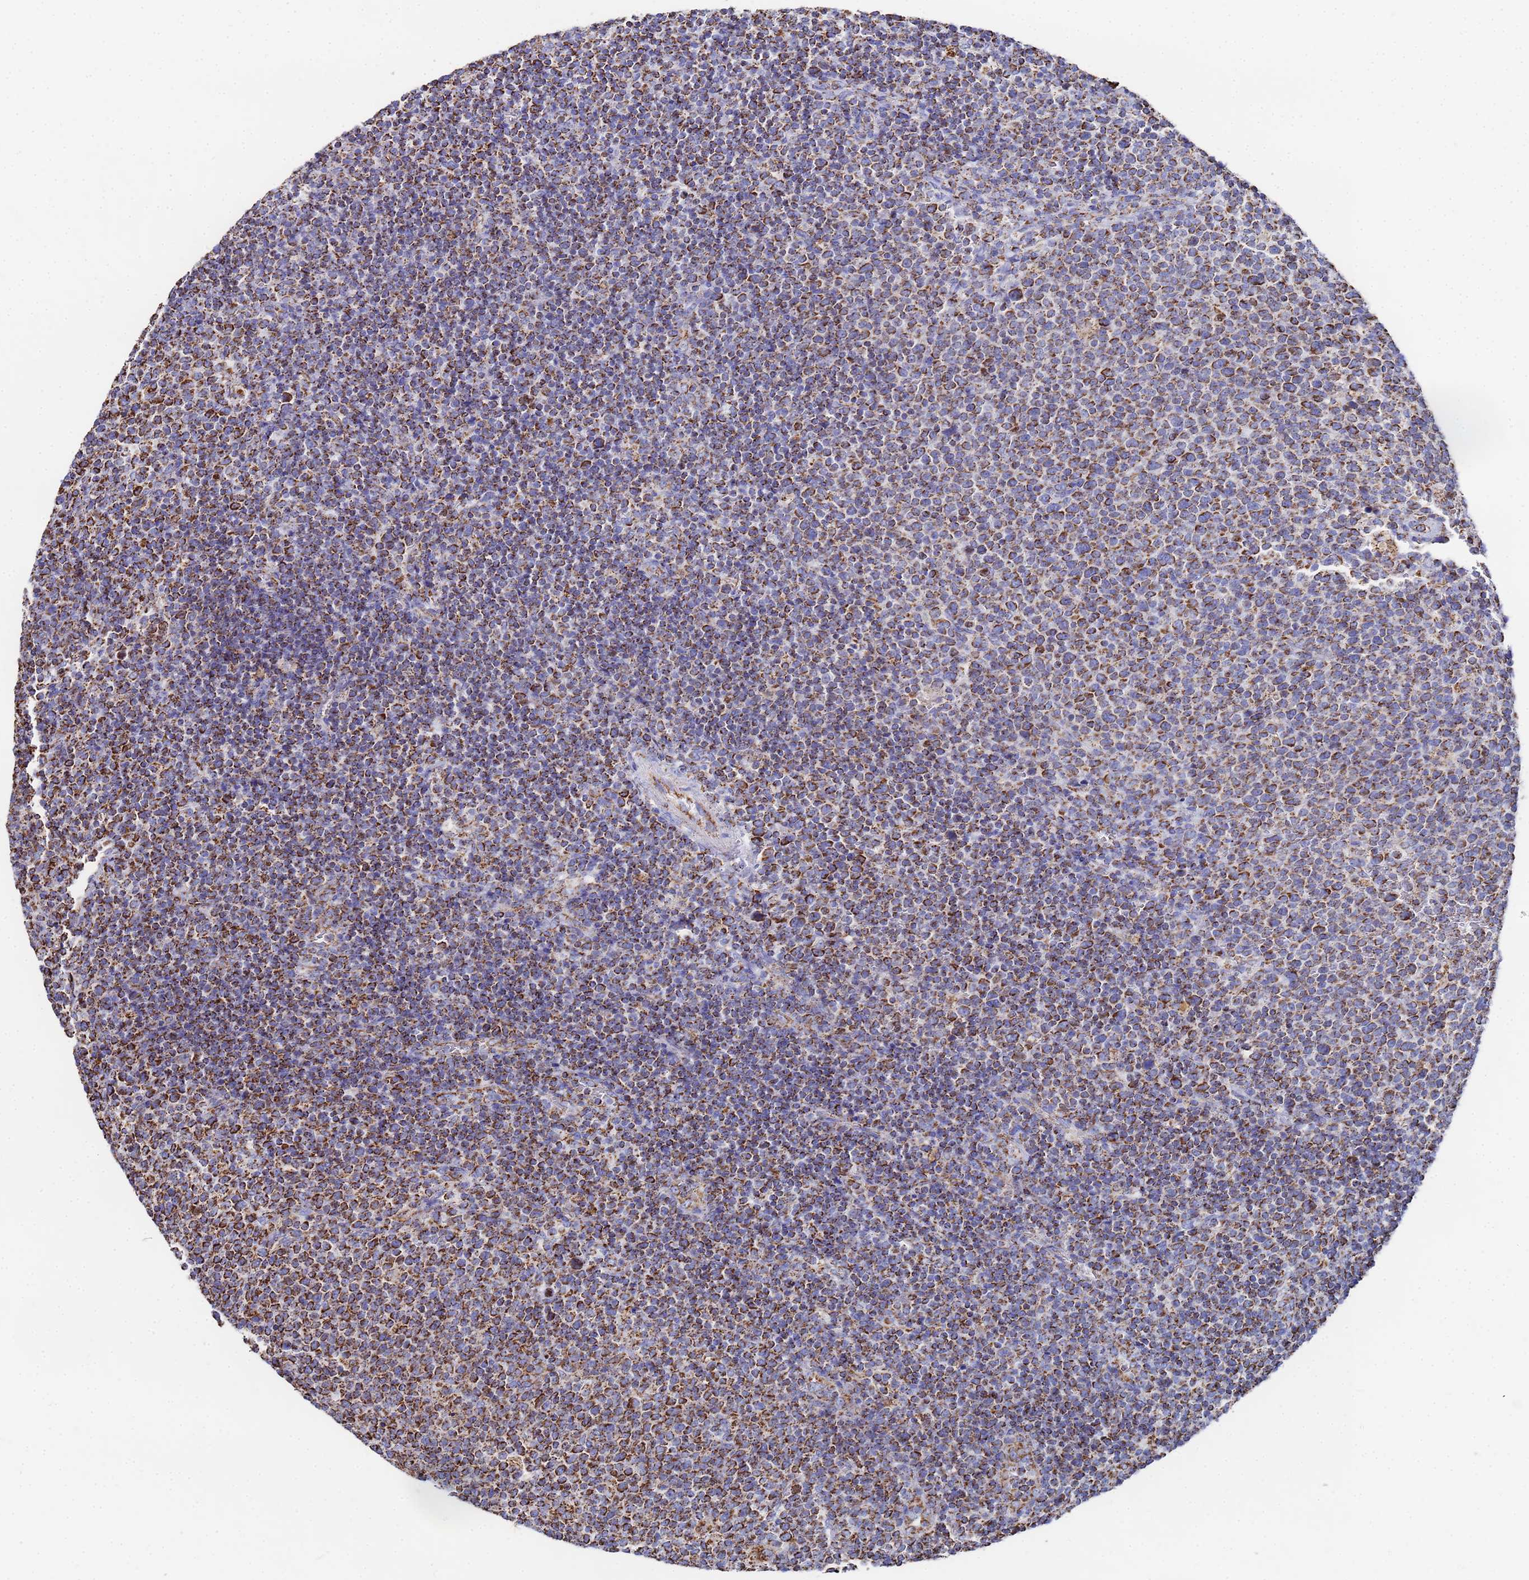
{"staining": {"intensity": "strong", "quantity": ">75%", "location": "cytoplasmic/membranous"}, "tissue": "lymphoma", "cell_type": "Tumor cells", "image_type": "cancer", "snomed": [{"axis": "morphology", "description": "Malignant lymphoma, non-Hodgkin's type, High grade"}, {"axis": "topography", "description": "Lymph node"}], "caption": "High-grade malignant lymphoma, non-Hodgkin's type stained for a protein (brown) reveals strong cytoplasmic/membranous positive staining in about >75% of tumor cells.", "gene": "GLUD1", "patient": {"sex": "male", "age": 61}}